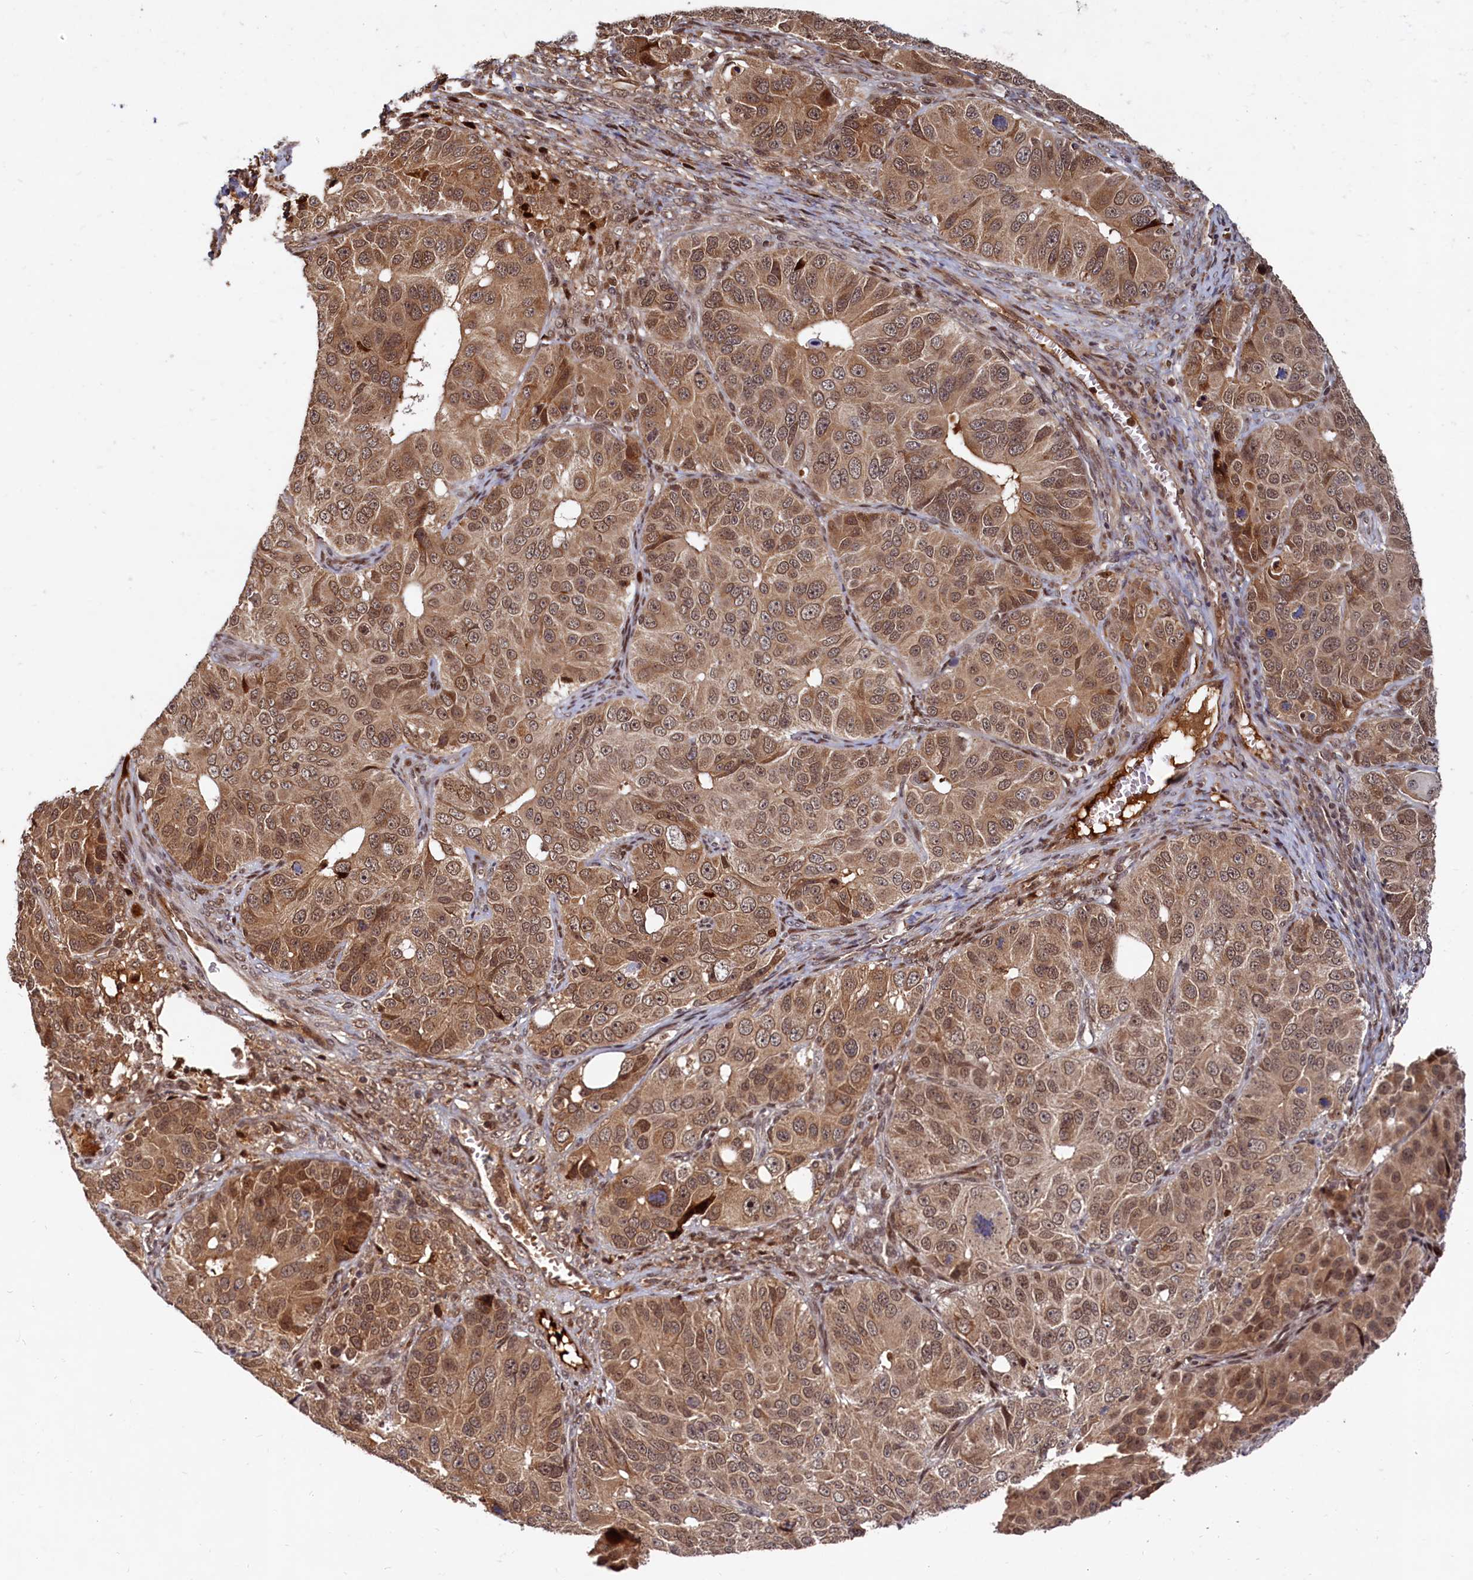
{"staining": {"intensity": "moderate", "quantity": ">75%", "location": "cytoplasmic/membranous,nuclear"}, "tissue": "ovarian cancer", "cell_type": "Tumor cells", "image_type": "cancer", "snomed": [{"axis": "morphology", "description": "Carcinoma, endometroid"}, {"axis": "topography", "description": "Ovary"}], "caption": "A brown stain labels moderate cytoplasmic/membranous and nuclear staining of a protein in ovarian endometroid carcinoma tumor cells.", "gene": "TRAPPC4", "patient": {"sex": "female", "age": 51}}